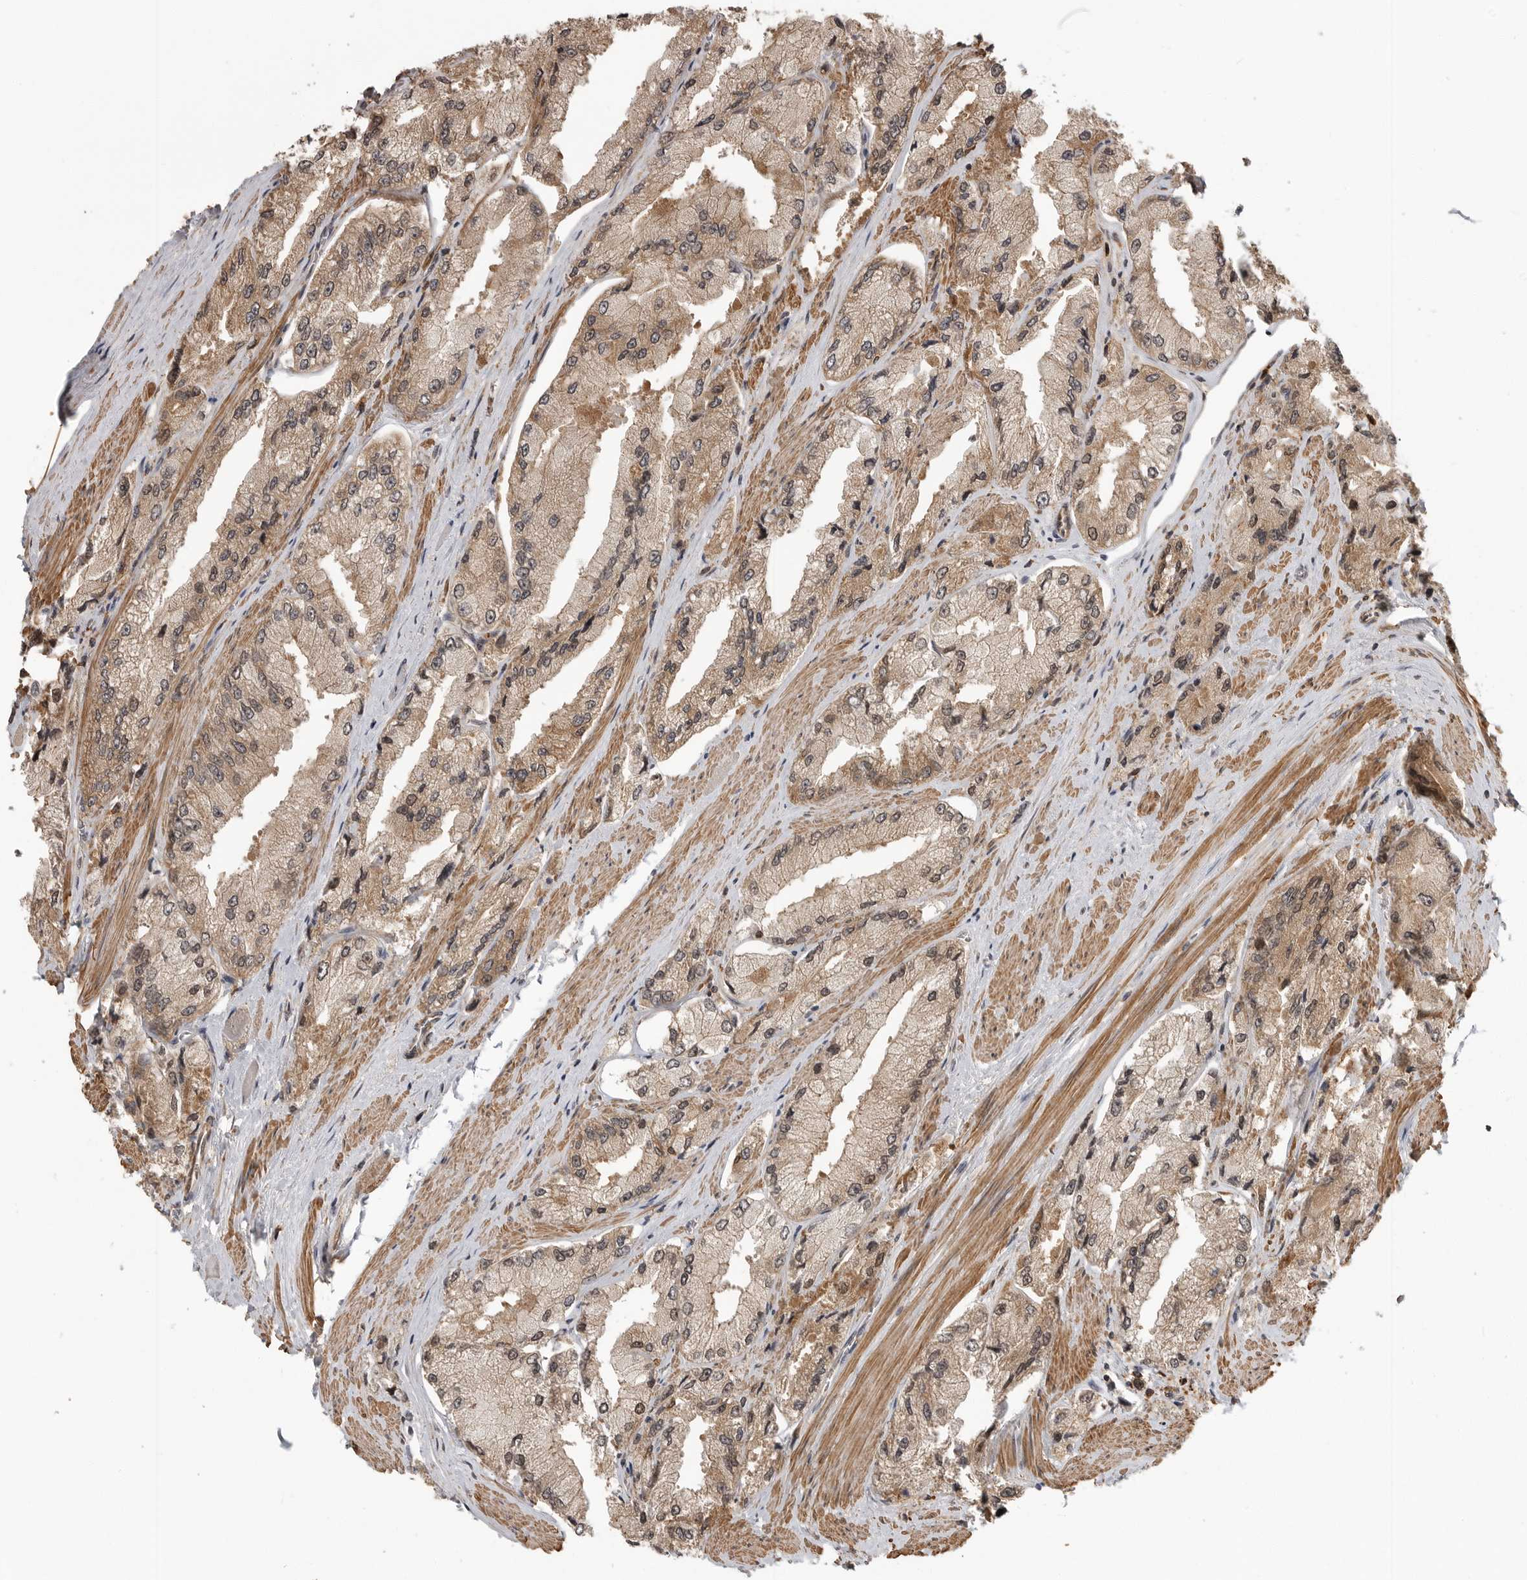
{"staining": {"intensity": "moderate", "quantity": ">75%", "location": "cytoplasmic/membranous"}, "tissue": "prostate cancer", "cell_type": "Tumor cells", "image_type": "cancer", "snomed": [{"axis": "morphology", "description": "Adenocarcinoma, High grade"}, {"axis": "topography", "description": "Prostate"}], "caption": "IHC staining of prostate adenocarcinoma (high-grade), which demonstrates medium levels of moderate cytoplasmic/membranous expression in approximately >75% of tumor cells indicating moderate cytoplasmic/membranous protein positivity. The staining was performed using DAB (brown) for protein detection and nuclei were counterstained in hematoxylin (blue).", "gene": "ERN1", "patient": {"sex": "male", "age": 58}}